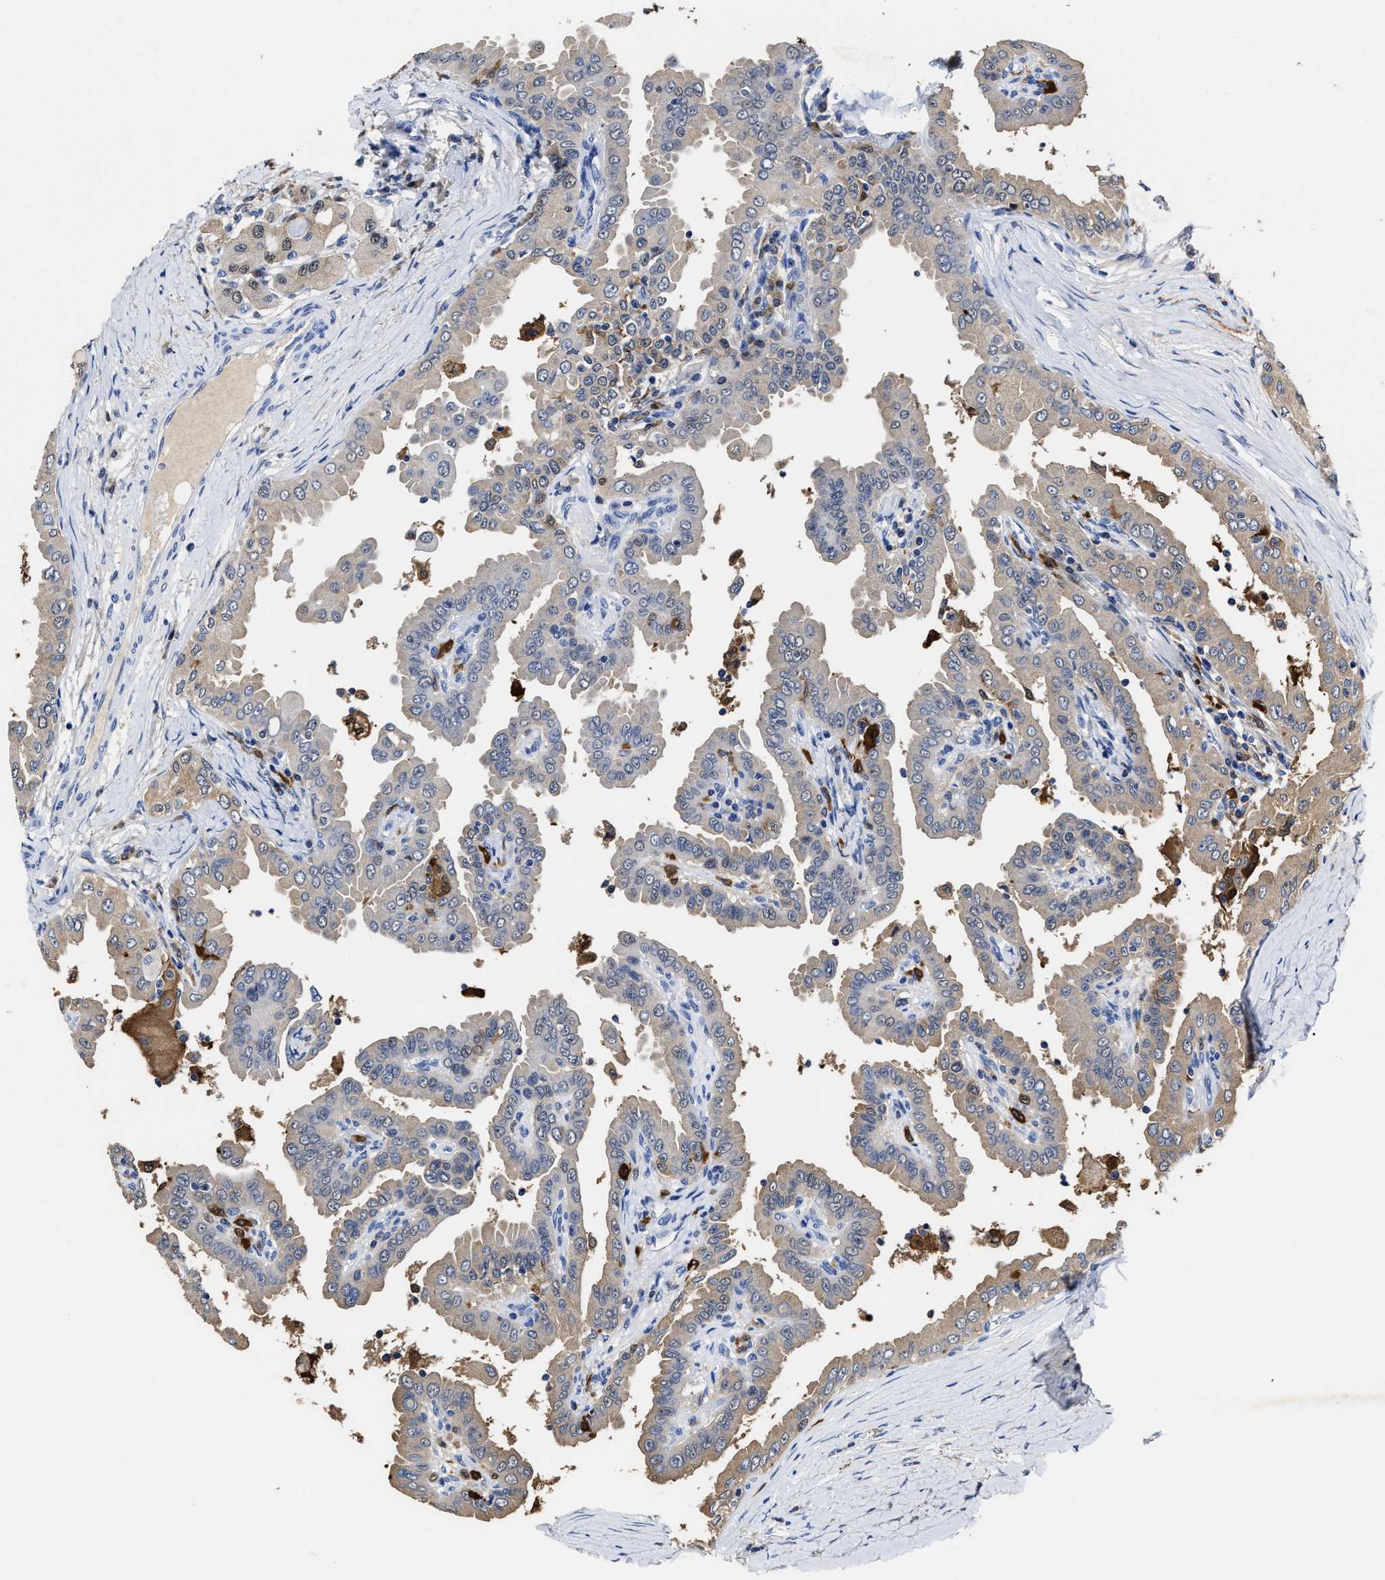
{"staining": {"intensity": "weak", "quantity": "<25%", "location": "cytoplasmic/membranous"}, "tissue": "thyroid cancer", "cell_type": "Tumor cells", "image_type": "cancer", "snomed": [{"axis": "morphology", "description": "Papillary adenocarcinoma, NOS"}, {"axis": "topography", "description": "Thyroid gland"}], "caption": "Tumor cells are negative for protein expression in human thyroid papillary adenocarcinoma.", "gene": "PRPF4B", "patient": {"sex": "male", "age": 33}}